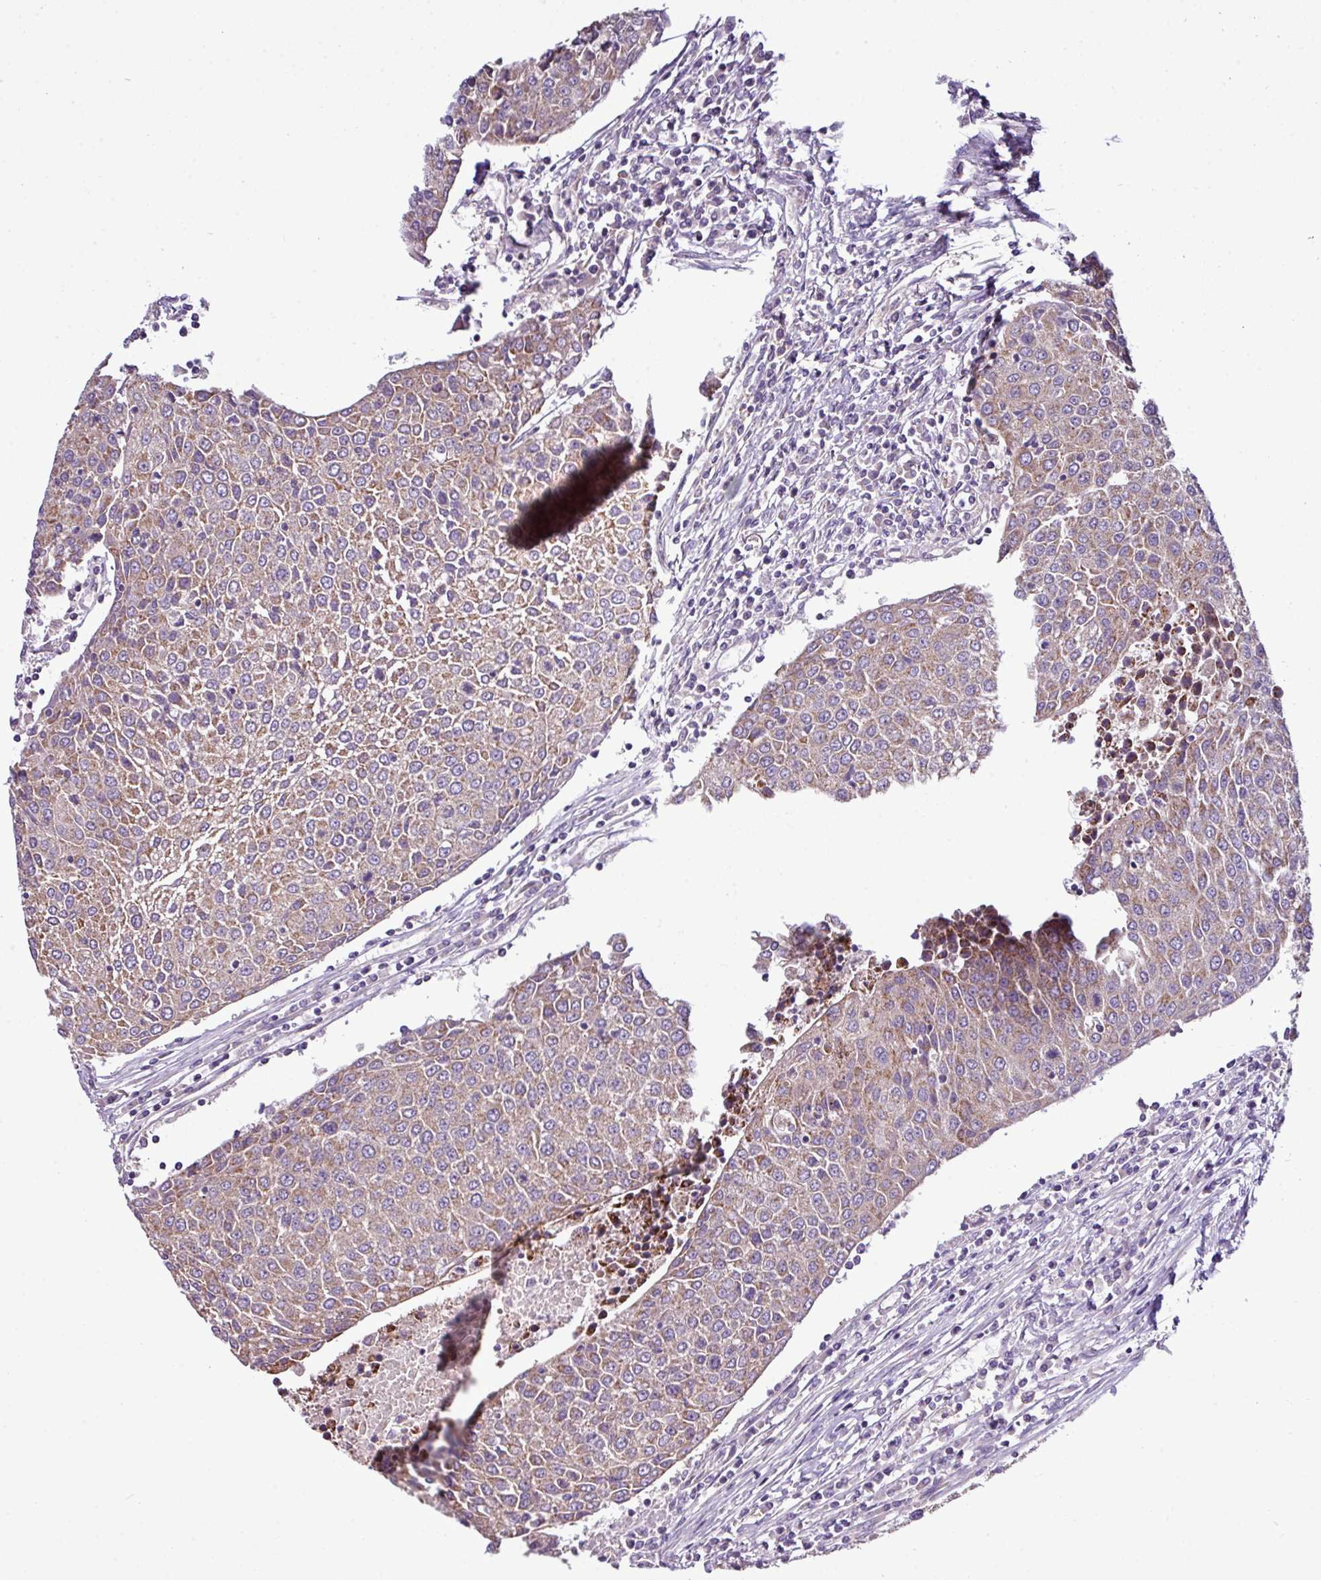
{"staining": {"intensity": "weak", "quantity": ">75%", "location": "cytoplasmic/membranous"}, "tissue": "urothelial cancer", "cell_type": "Tumor cells", "image_type": "cancer", "snomed": [{"axis": "morphology", "description": "Urothelial carcinoma, High grade"}, {"axis": "topography", "description": "Urinary bladder"}], "caption": "Human urothelial cancer stained with a protein marker exhibits weak staining in tumor cells.", "gene": "AGAP5", "patient": {"sex": "female", "age": 85}}